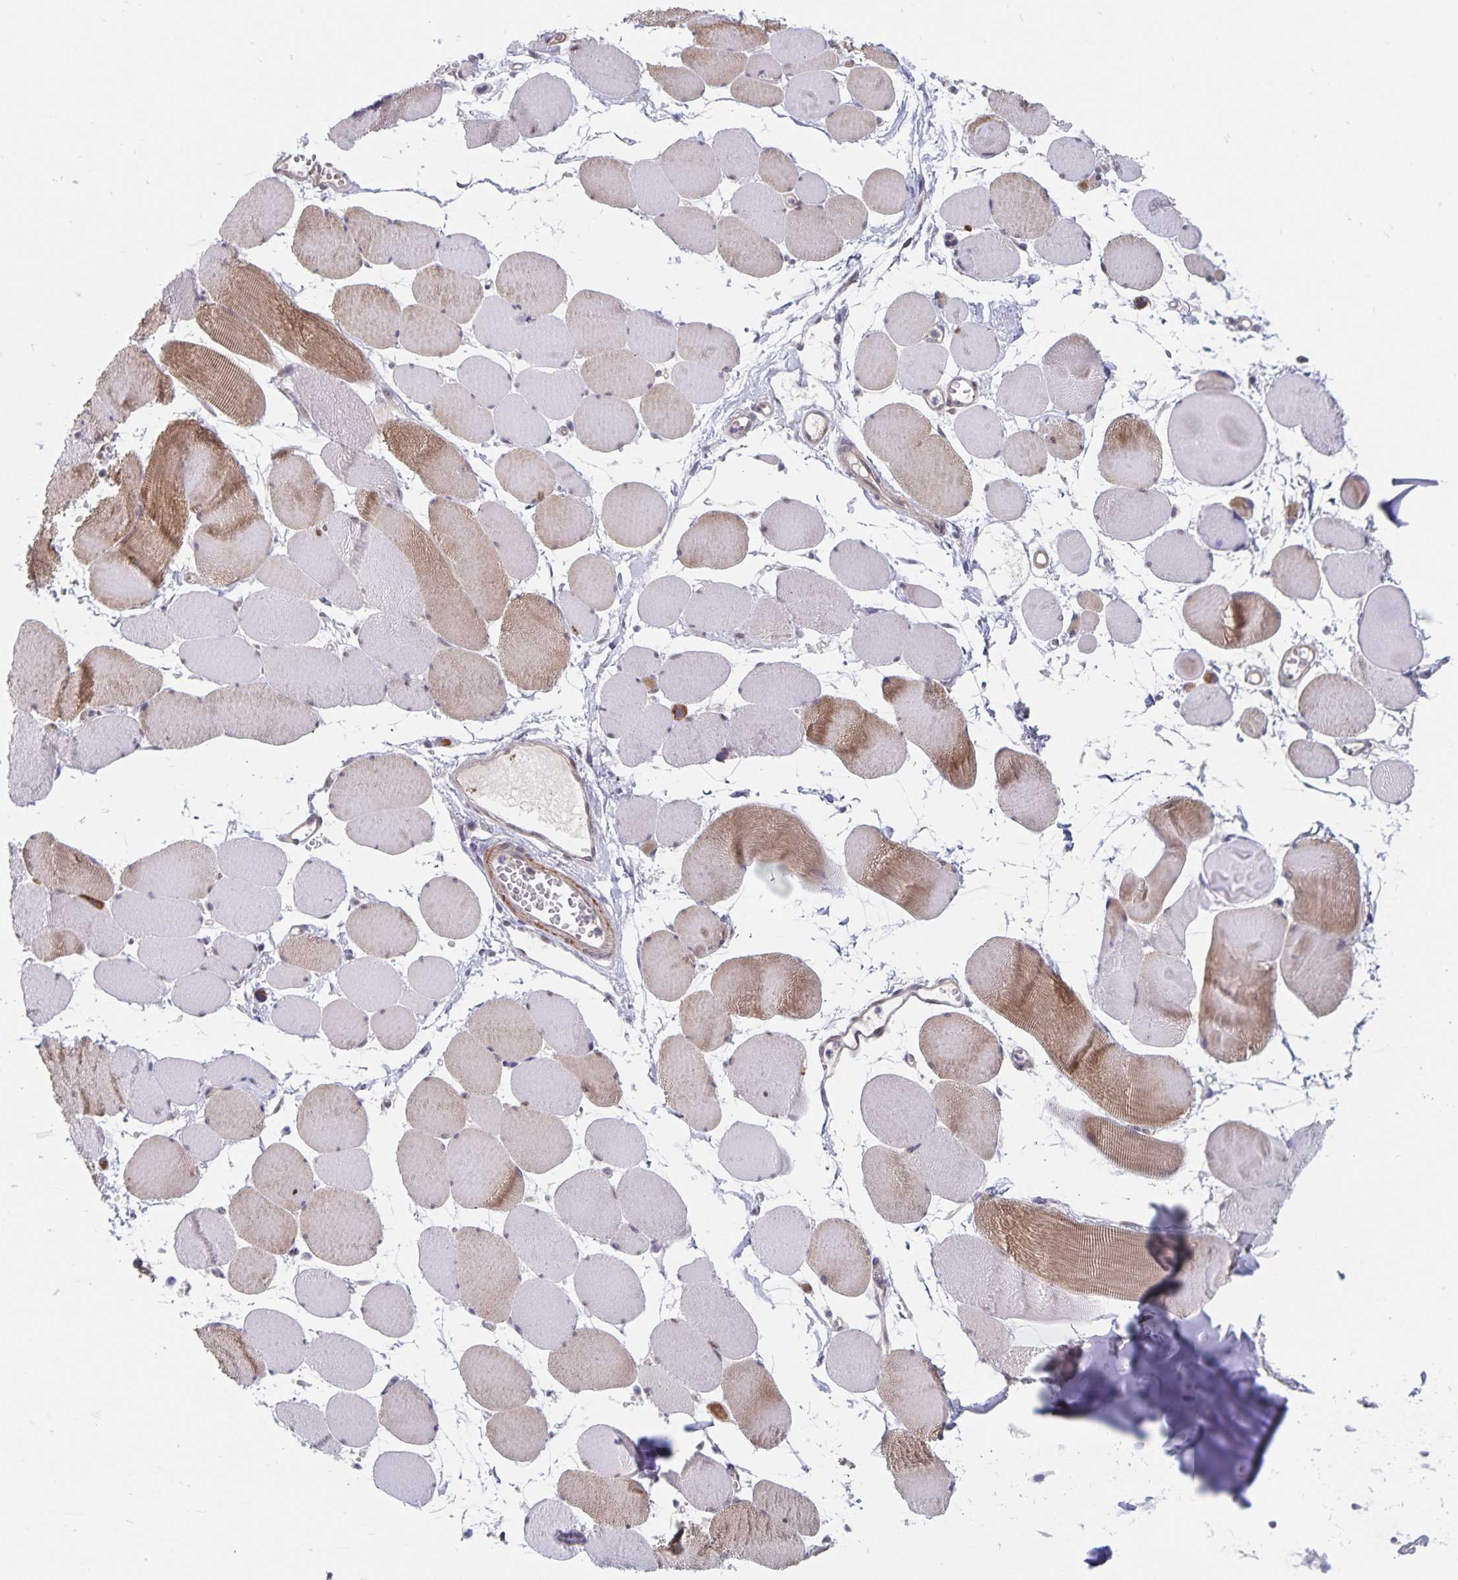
{"staining": {"intensity": "moderate", "quantity": "<25%", "location": "cytoplasmic/membranous"}, "tissue": "skeletal muscle", "cell_type": "Myocytes", "image_type": "normal", "snomed": [{"axis": "morphology", "description": "Normal tissue, NOS"}, {"axis": "topography", "description": "Skeletal muscle"}], "caption": "A histopathology image of skeletal muscle stained for a protein exhibits moderate cytoplasmic/membranous brown staining in myocytes.", "gene": "BAG6", "patient": {"sex": "female", "age": 75}}